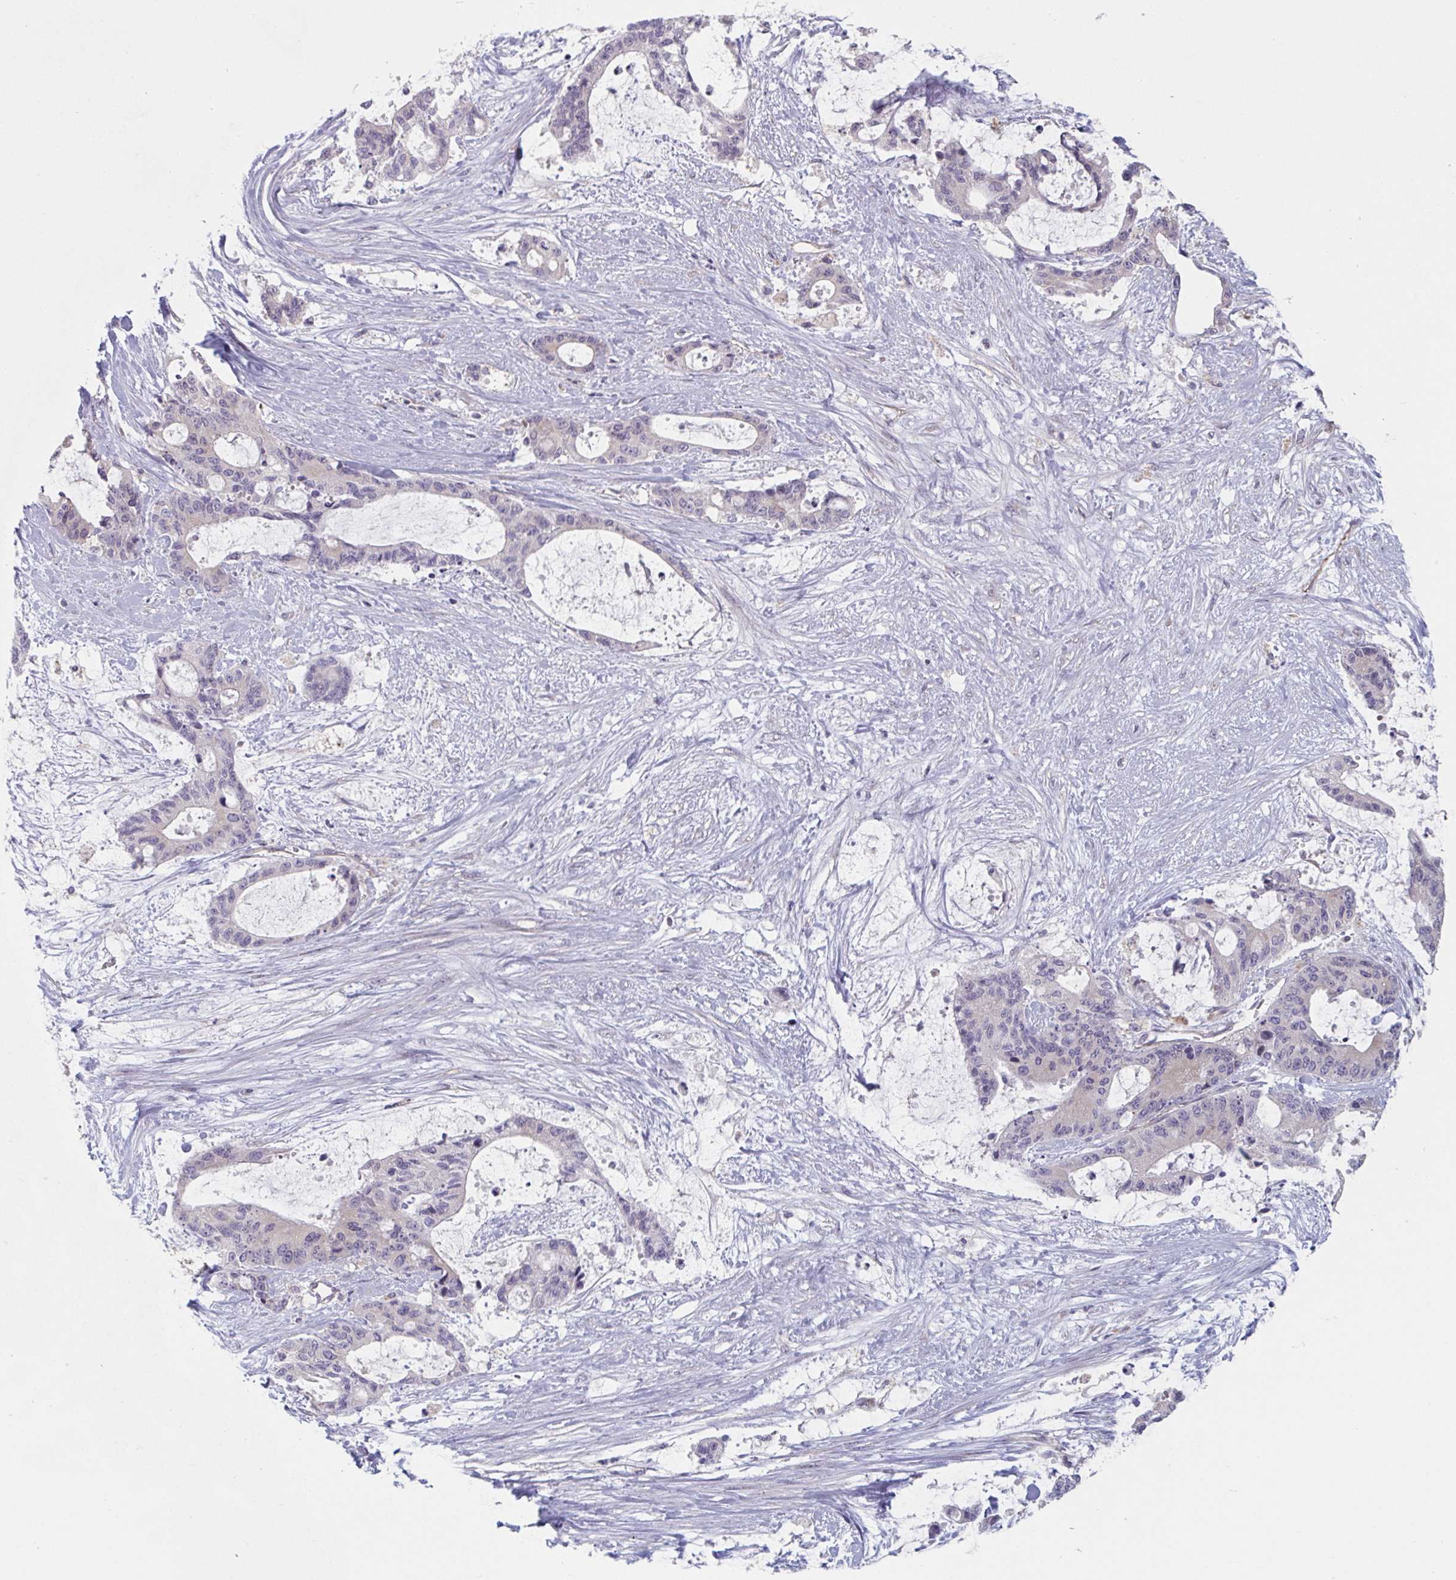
{"staining": {"intensity": "negative", "quantity": "none", "location": "none"}, "tissue": "liver cancer", "cell_type": "Tumor cells", "image_type": "cancer", "snomed": [{"axis": "morphology", "description": "Normal tissue, NOS"}, {"axis": "morphology", "description": "Cholangiocarcinoma"}, {"axis": "topography", "description": "Liver"}, {"axis": "topography", "description": "Peripheral nerve tissue"}], "caption": "An image of human cholangiocarcinoma (liver) is negative for staining in tumor cells.", "gene": "TNFSF10", "patient": {"sex": "female", "age": 73}}